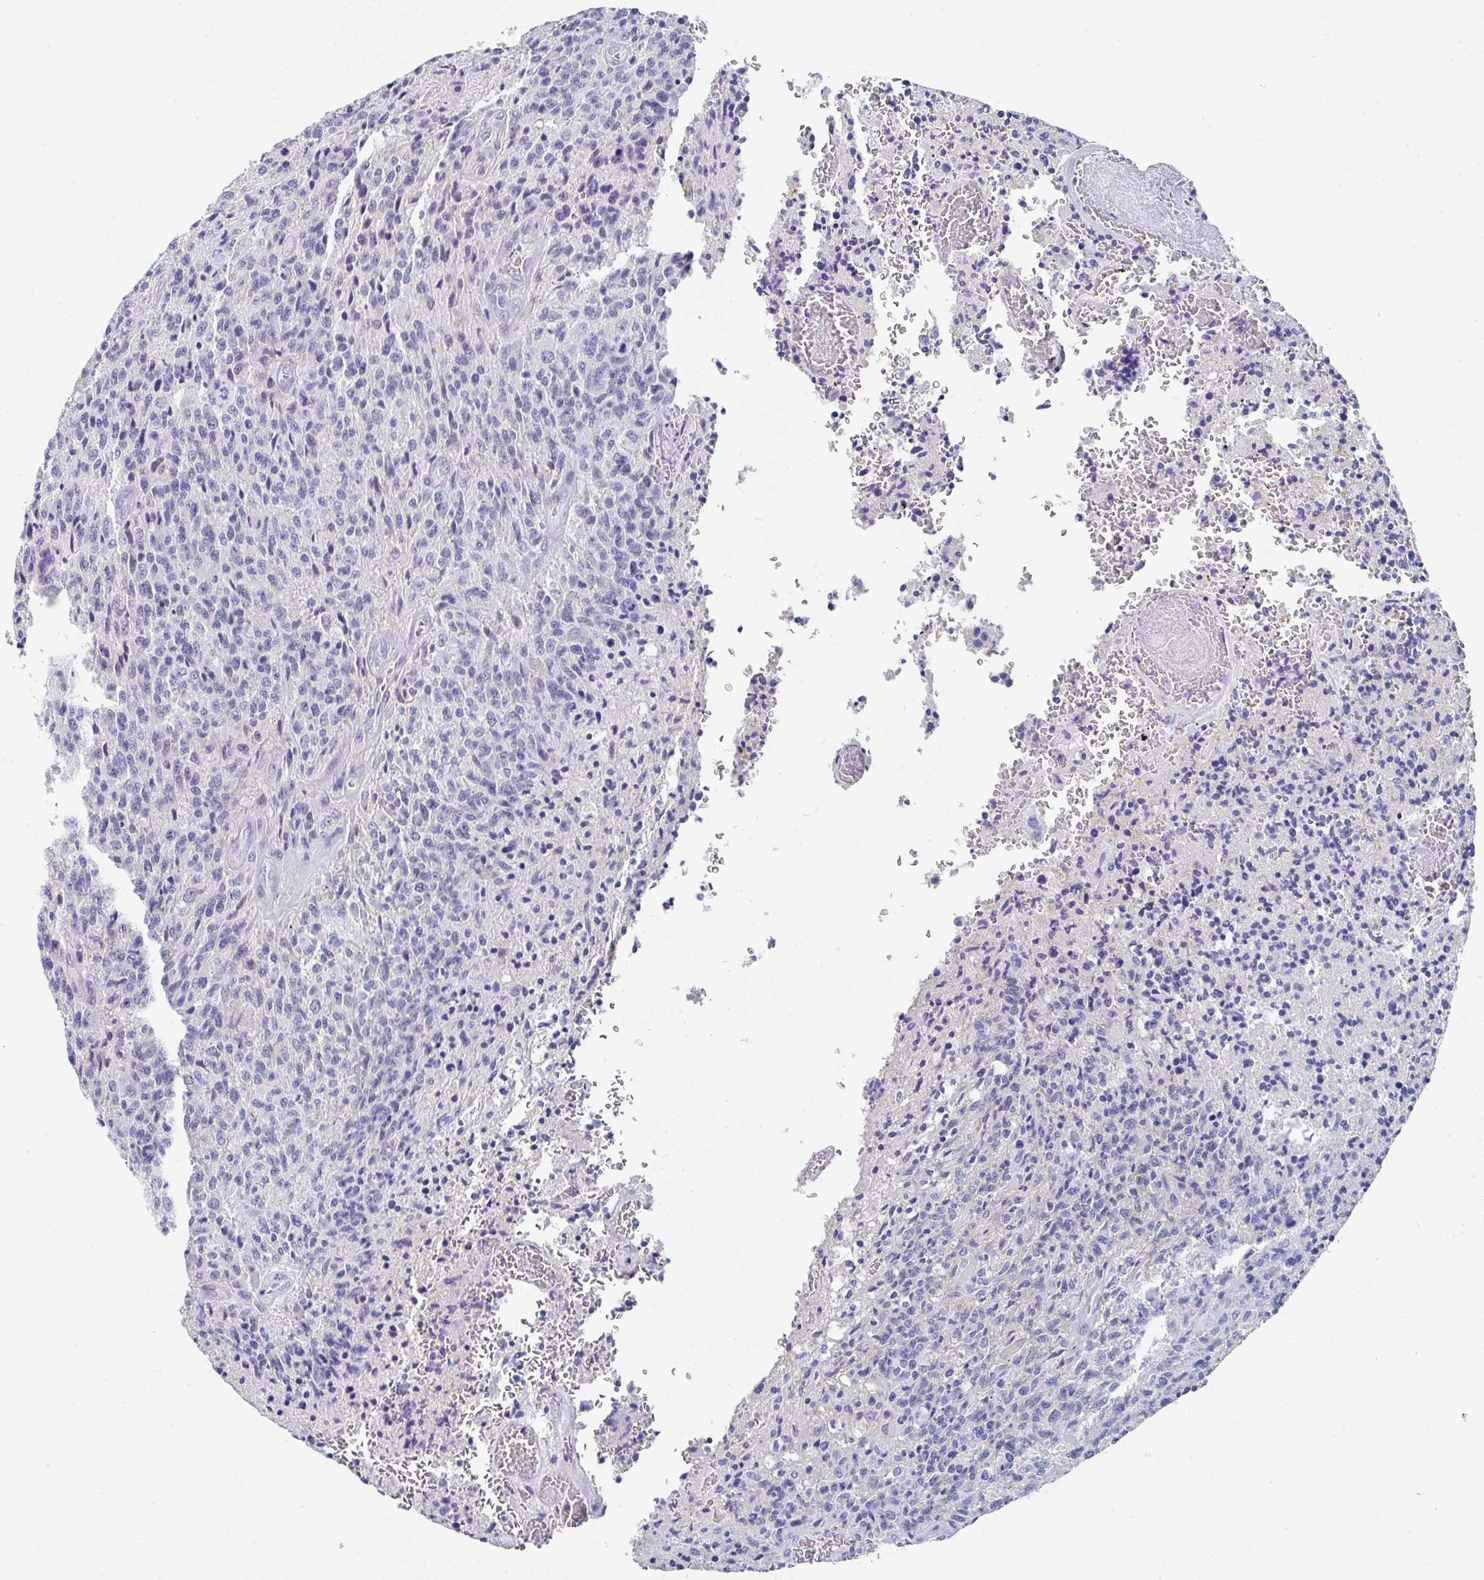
{"staining": {"intensity": "negative", "quantity": "none", "location": "none"}, "tissue": "glioma", "cell_type": "Tumor cells", "image_type": "cancer", "snomed": [{"axis": "morphology", "description": "Glioma, malignant, High grade"}, {"axis": "topography", "description": "Brain"}], "caption": "Tumor cells show no significant positivity in glioma.", "gene": "TNFRSF8", "patient": {"sex": "male", "age": 36}}